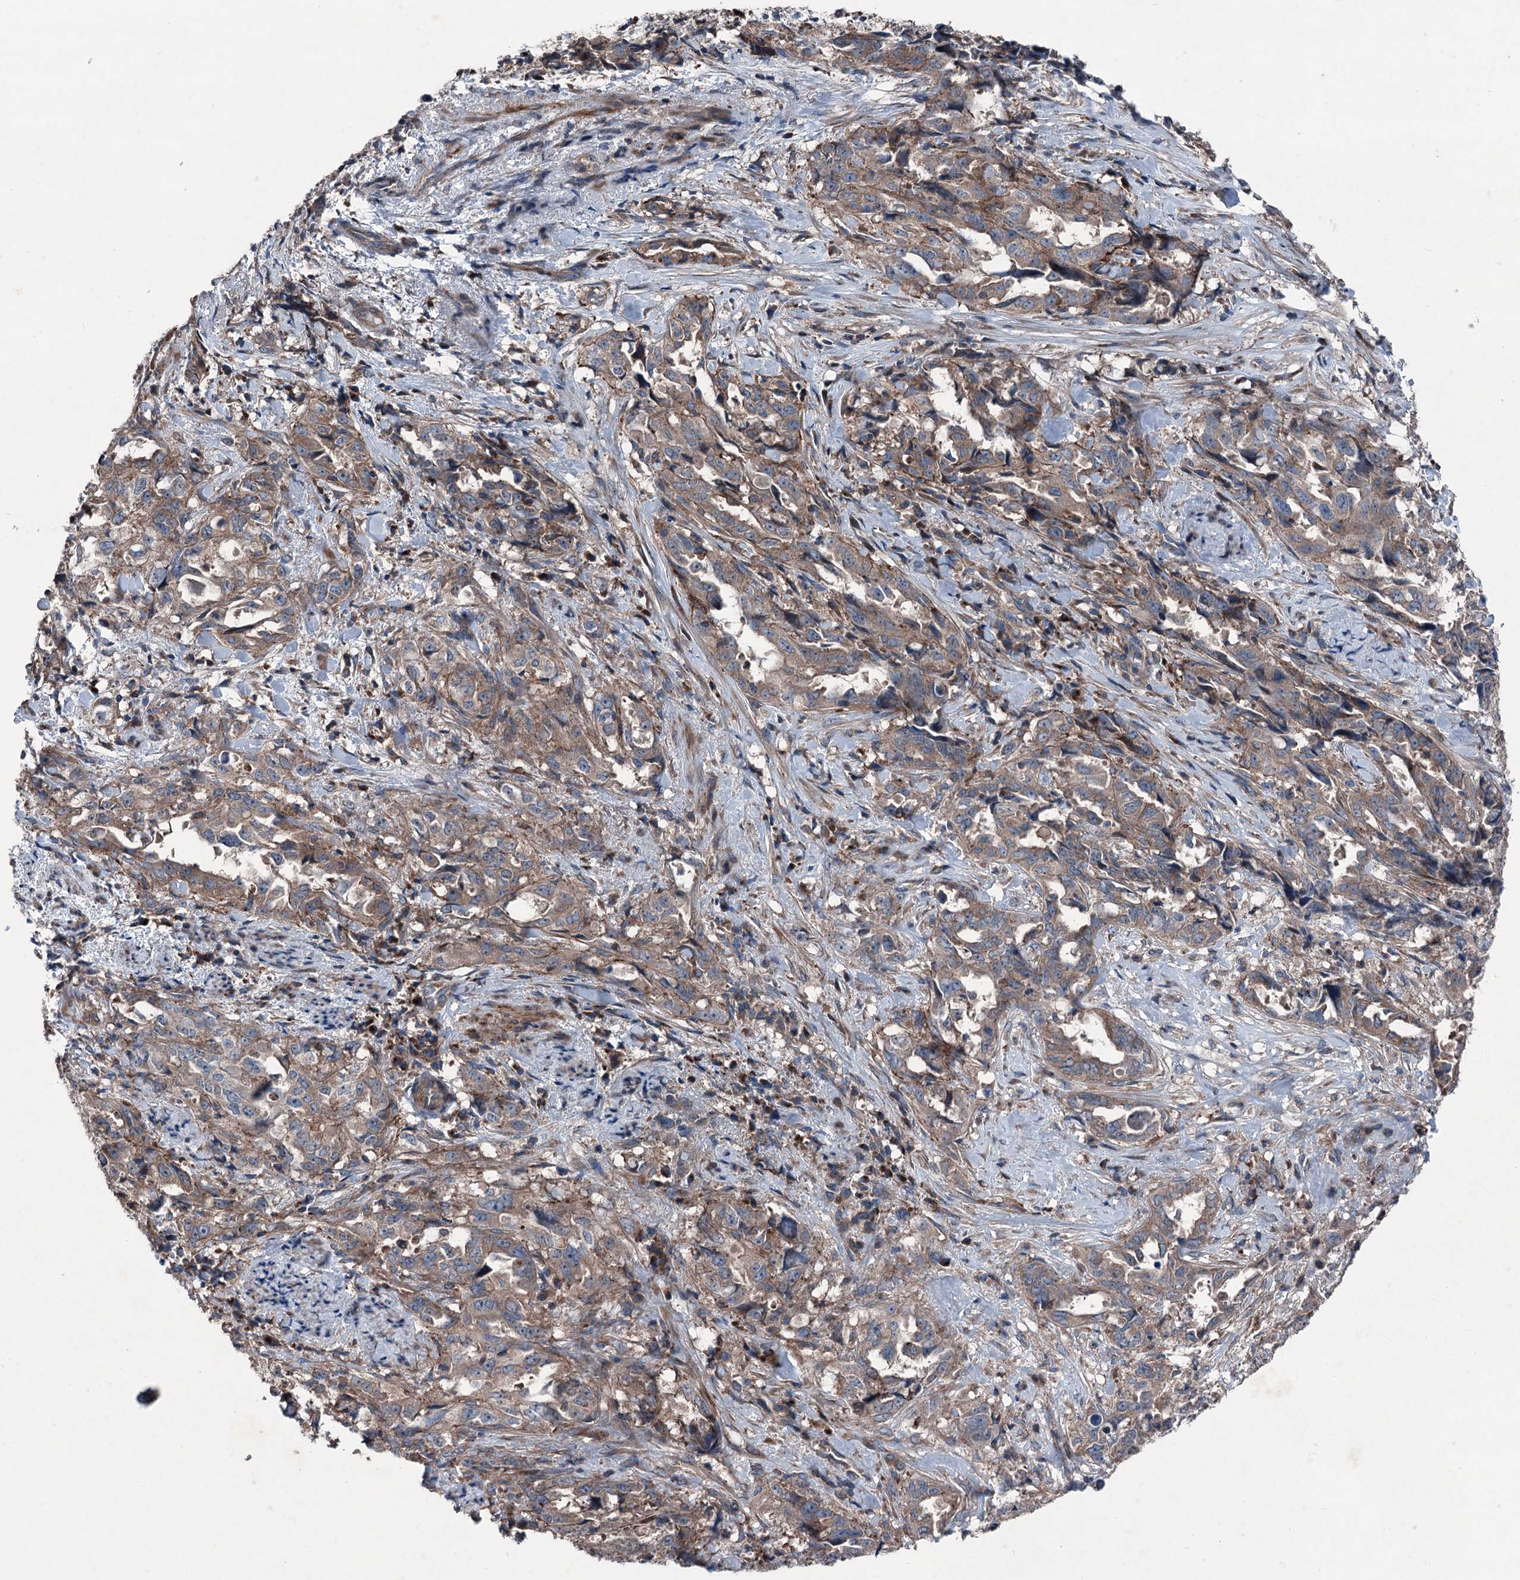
{"staining": {"intensity": "weak", "quantity": ">75%", "location": "cytoplasmic/membranous"}, "tissue": "endometrial cancer", "cell_type": "Tumor cells", "image_type": "cancer", "snomed": [{"axis": "morphology", "description": "Adenocarcinoma, NOS"}, {"axis": "topography", "description": "Endometrium"}], "caption": "Protein expression analysis of endometrial cancer shows weak cytoplasmic/membranous expression in approximately >75% of tumor cells.", "gene": "RUFY1", "patient": {"sex": "female", "age": 65}}